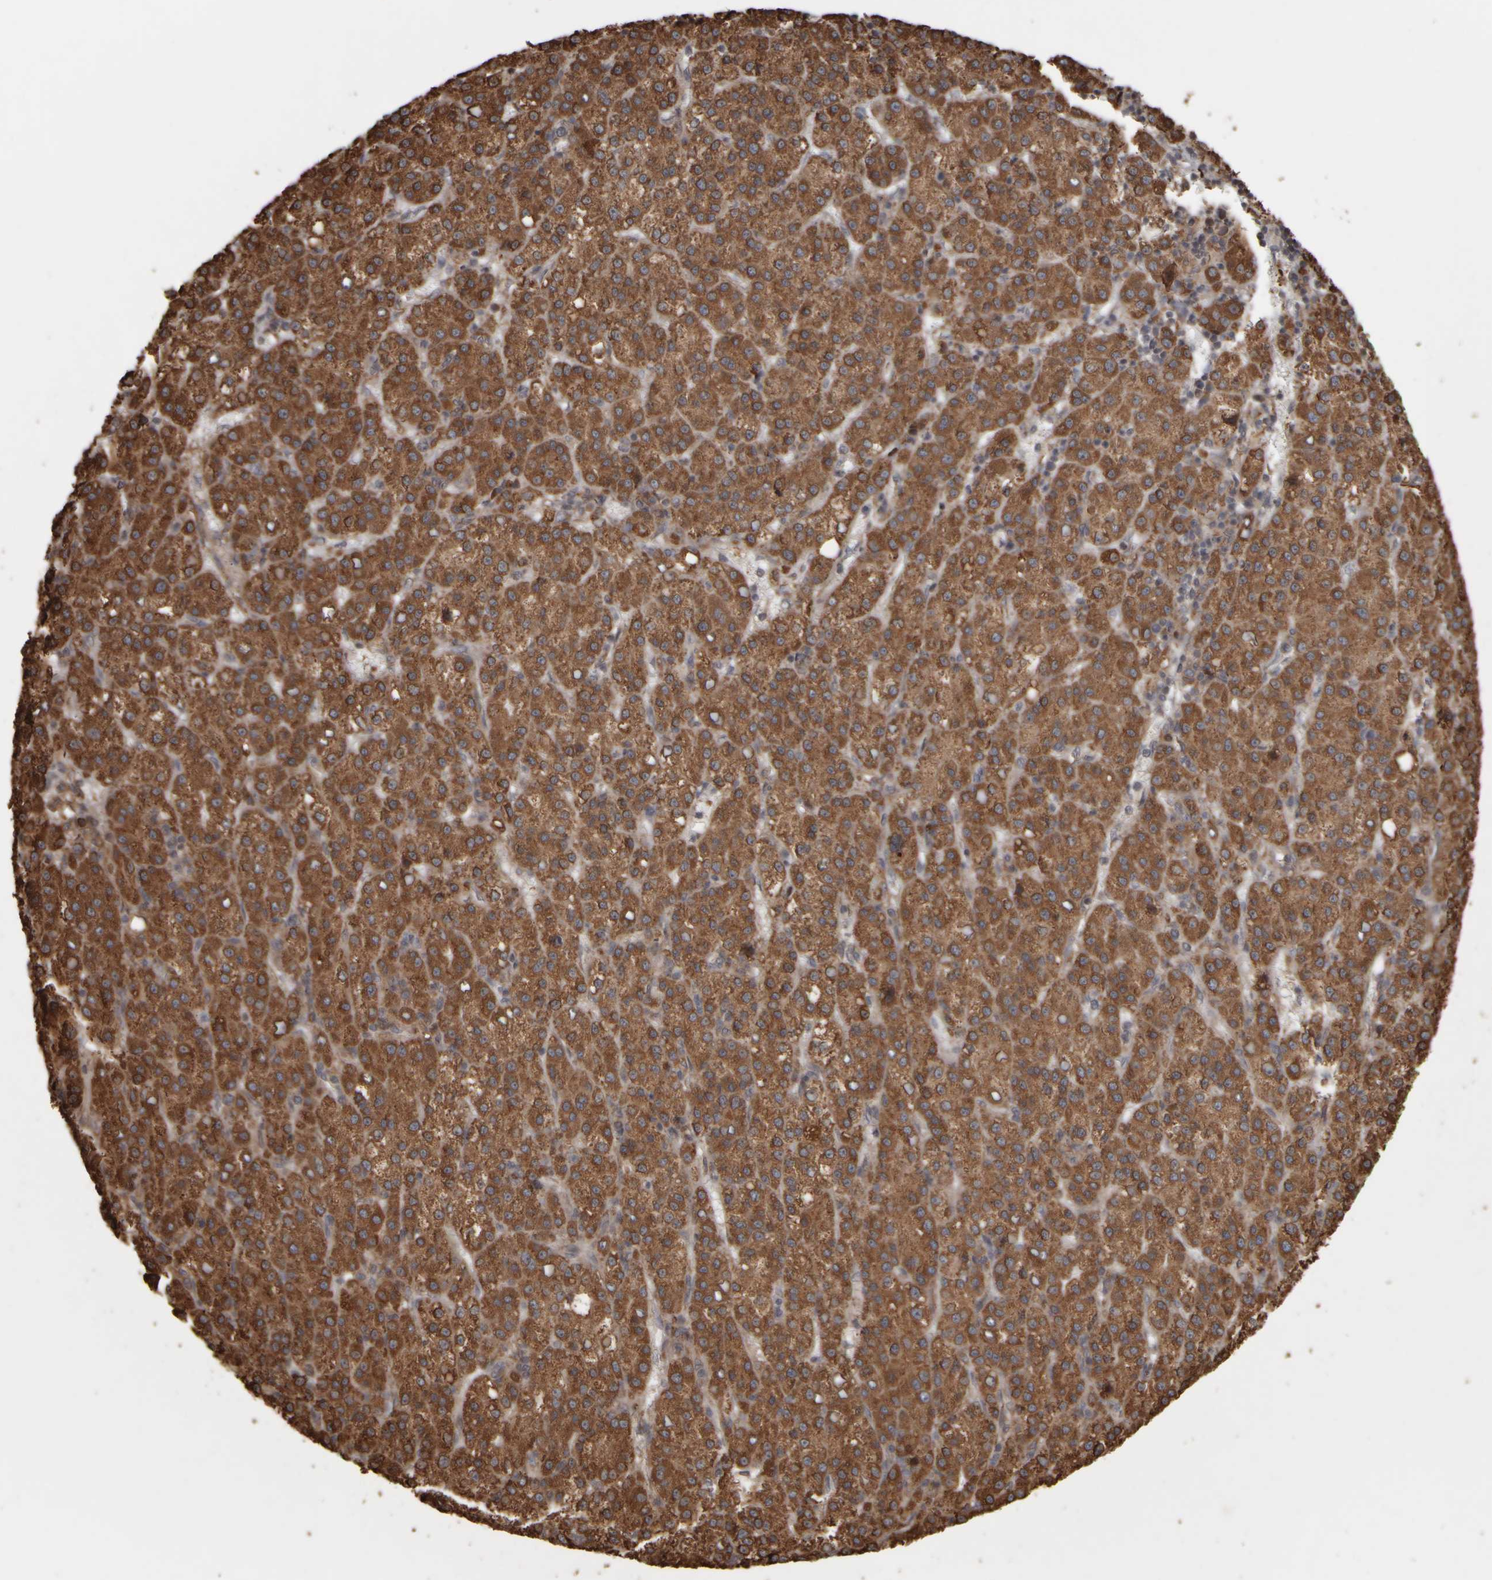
{"staining": {"intensity": "strong", "quantity": ">75%", "location": "cytoplasmic/membranous"}, "tissue": "liver cancer", "cell_type": "Tumor cells", "image_type": "cancer", "snomed": [{"axis": "morphology", "description": "Carcinoma, Hepatocellular, NOS"}, {"axis": "topography", "description": "Liver"}], "caption": "Protein expression analysis of liver hepatocellular carcinoma exhibits strong cytoplasmic/membranous positivity in about >75% of tumor cells.", "gene": "AGBL3", "patient": {"sex": "female", "age": 58}}